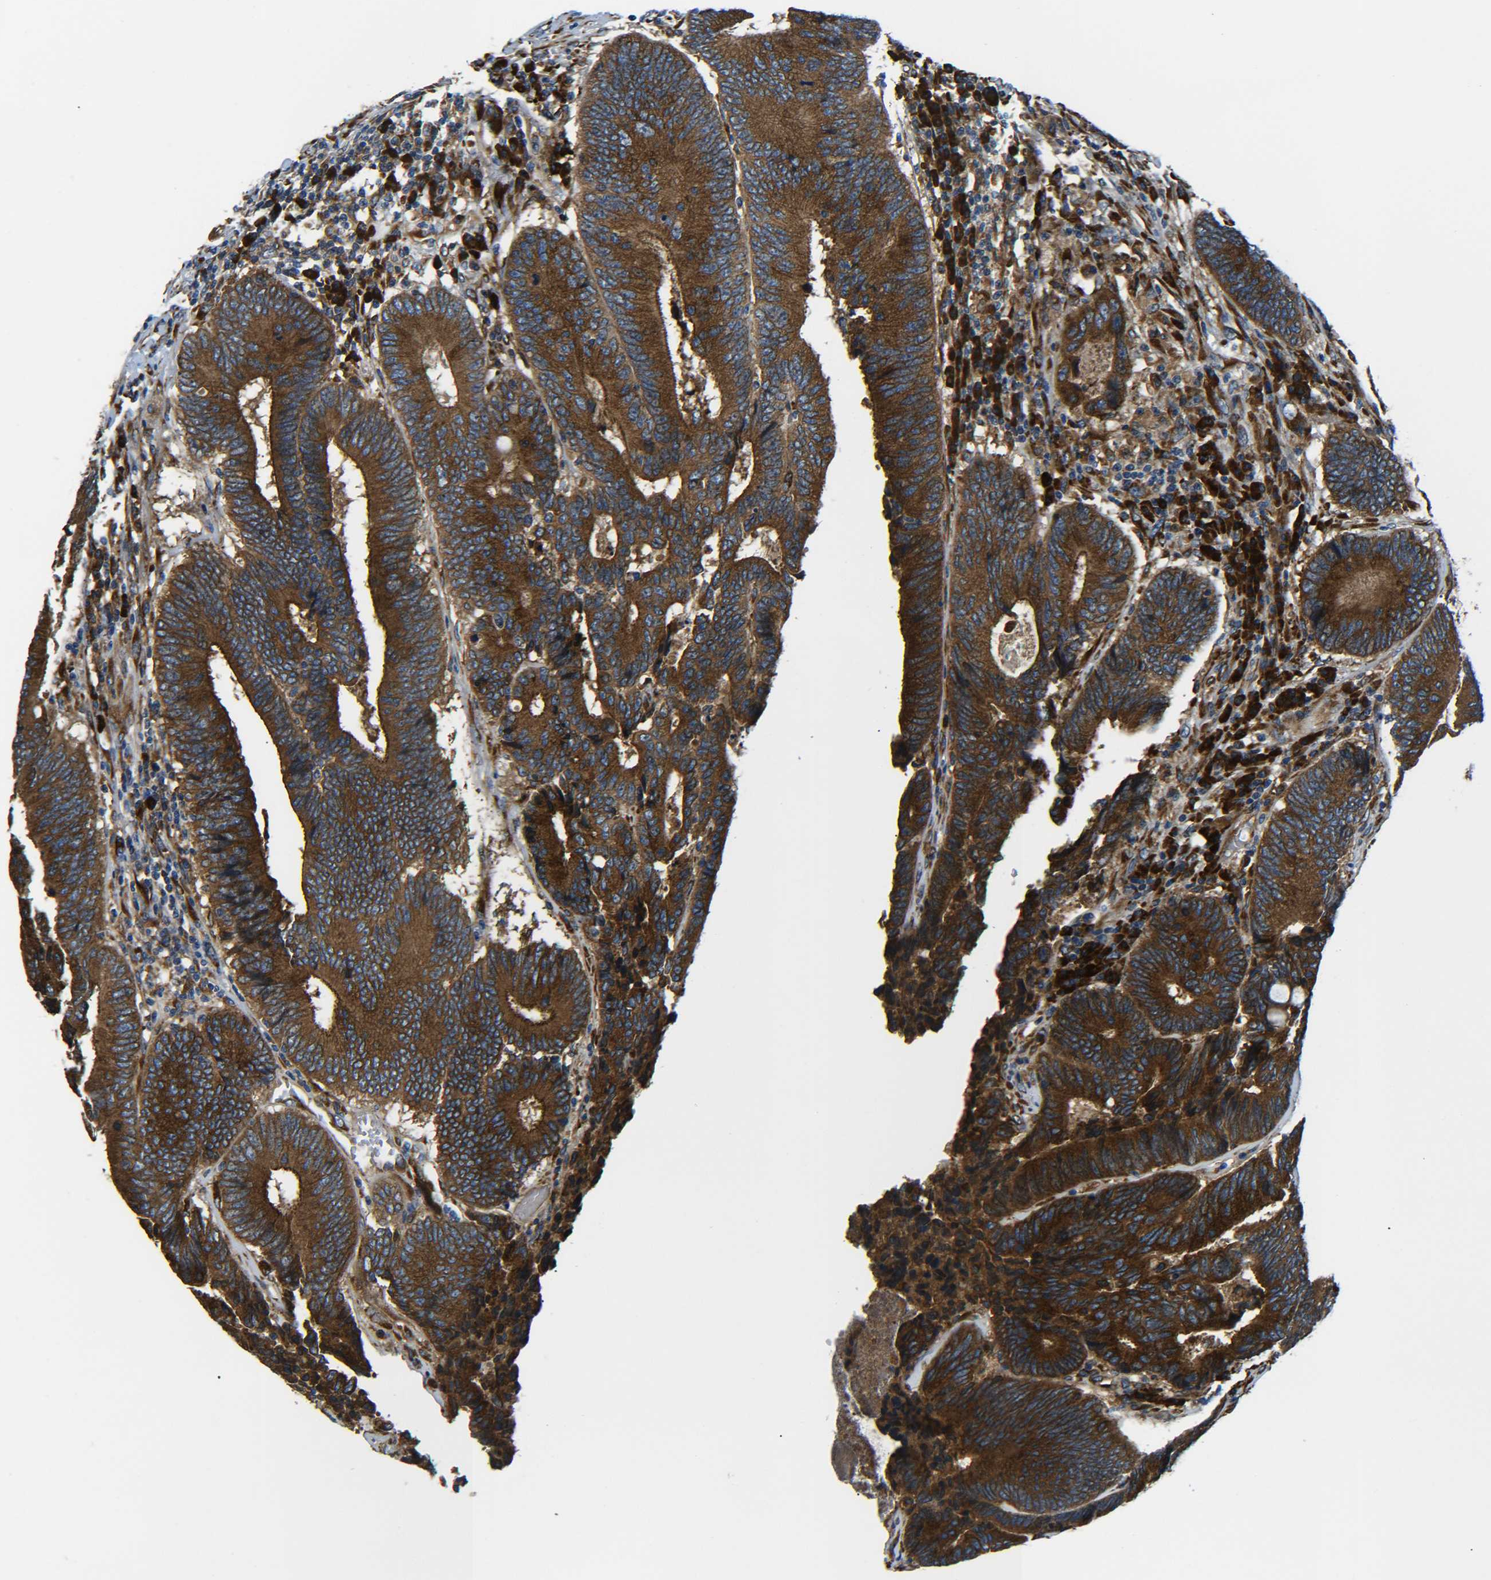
{"staining": {"intensity": "strong", "quantity": ">75%", "location": "cytoplasmic/membranous"}, "tissue": "colorectal cancer", "cell_type": "Tumor cells", "image_type": "cancer", "snomed": [{"axis": "morphology", "description": "Adenocarcinoma, NOS"}, {"axis": "topography", "description": "Colon"}], "caption": "Colorectal adenocarcinoma tissue reveals strong cytoplasmic/membranous positivity in about >75% of tumor cells", "gene": "PREB", "patient": {"sex": "female", "age": 78}}